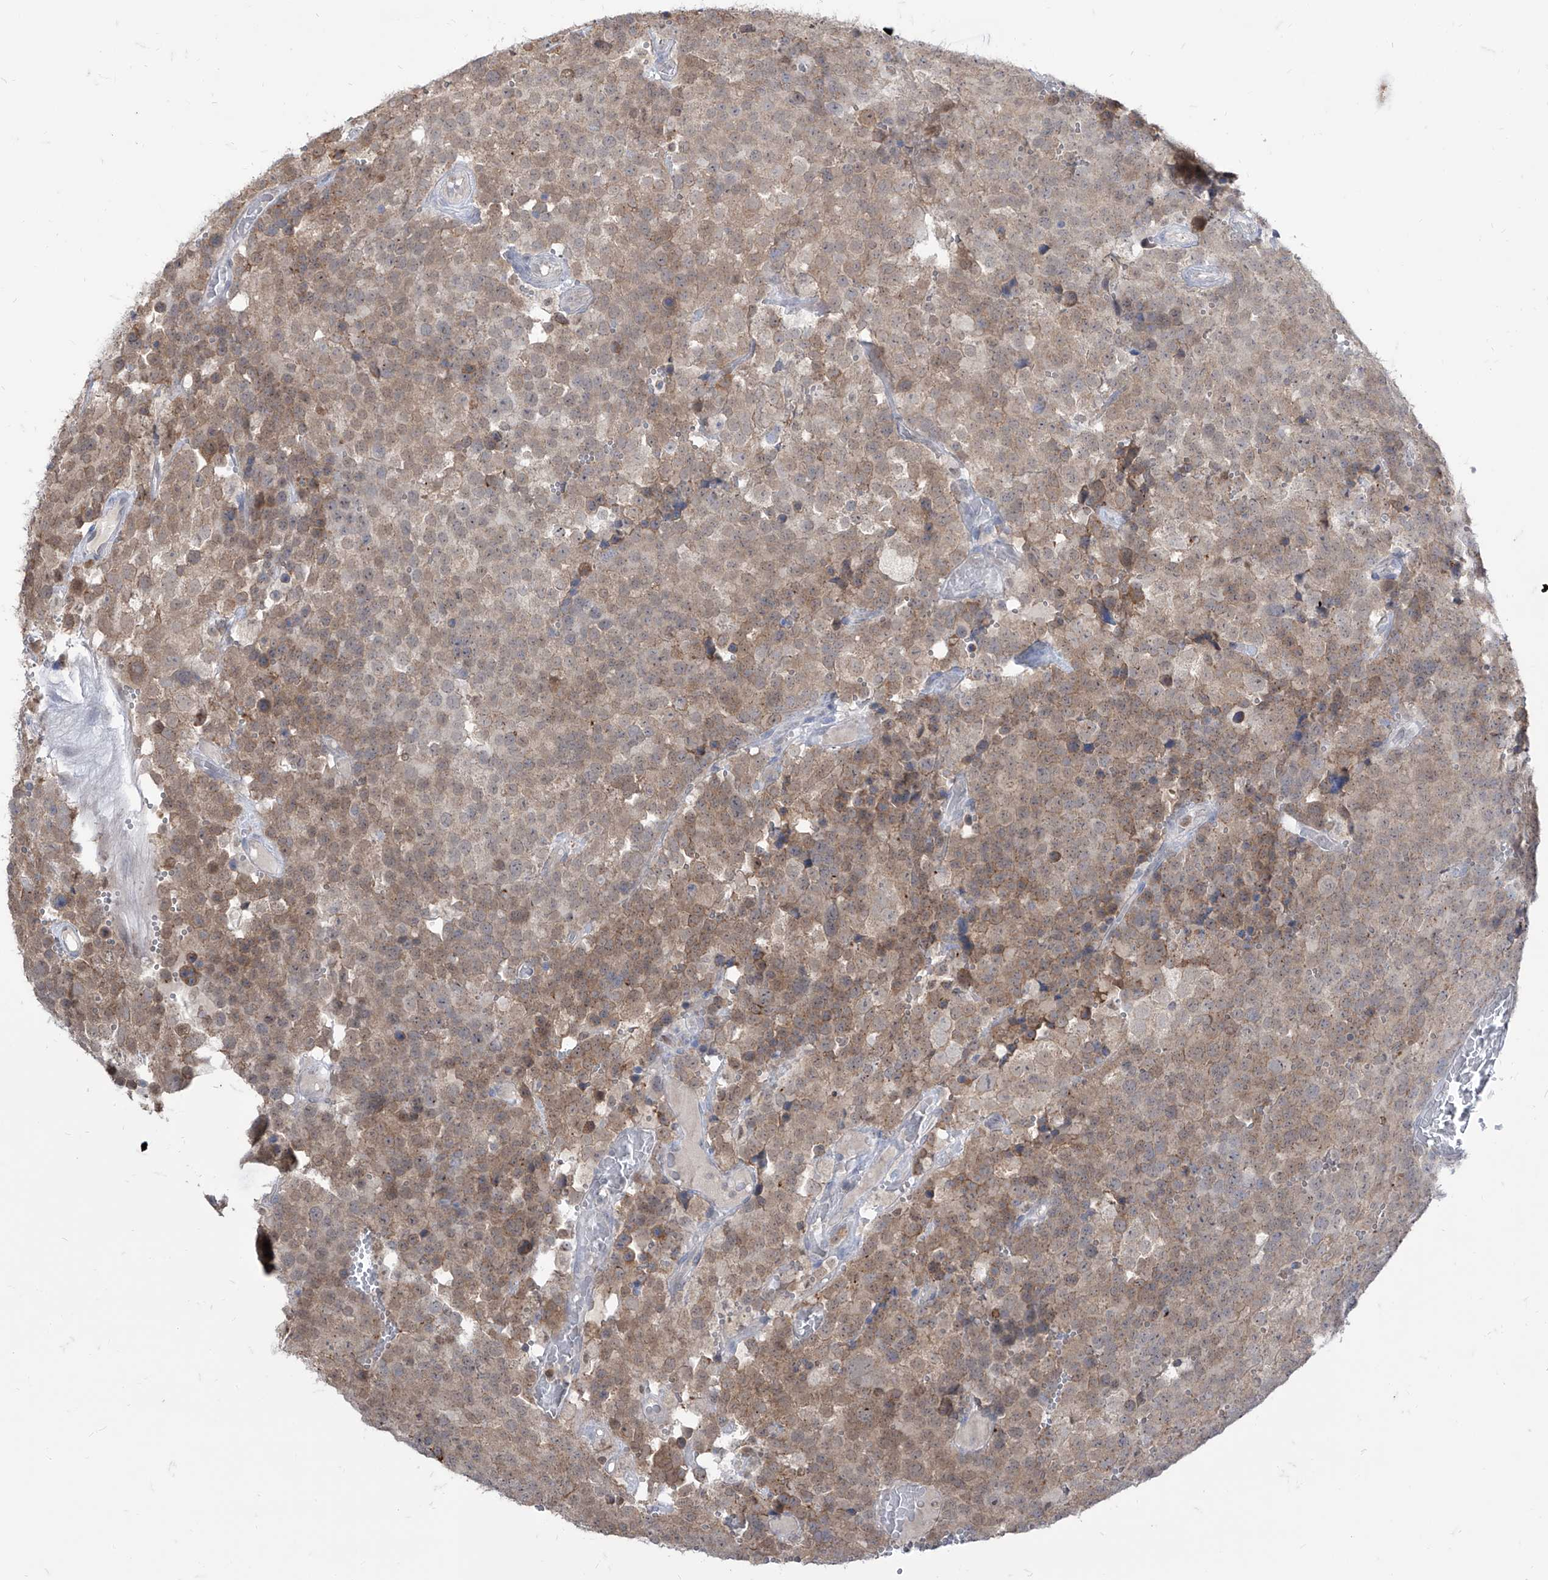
{"staining": {"intensity": "moderate", "quantity": ">75%", "location": "cytoplasmic/membranous,nuclear"}, "tissue": "testis cancer", "cell_type": "Tumor cells", "image_type": "cancer", "snomed": [{"axis": "morphology", "description": "Seminoma, NOS"}, {"axis": "topography", "description": "Testis"}], "caption": "About >75% of tumor cells in human testis cancer demonstrate moderate cytoplasmic/membranous and nuclear protein positivity as visualized by brown immunohistochemical staining.", "gene": "BROX", "patient": {"sex": "male", "age": 71}}